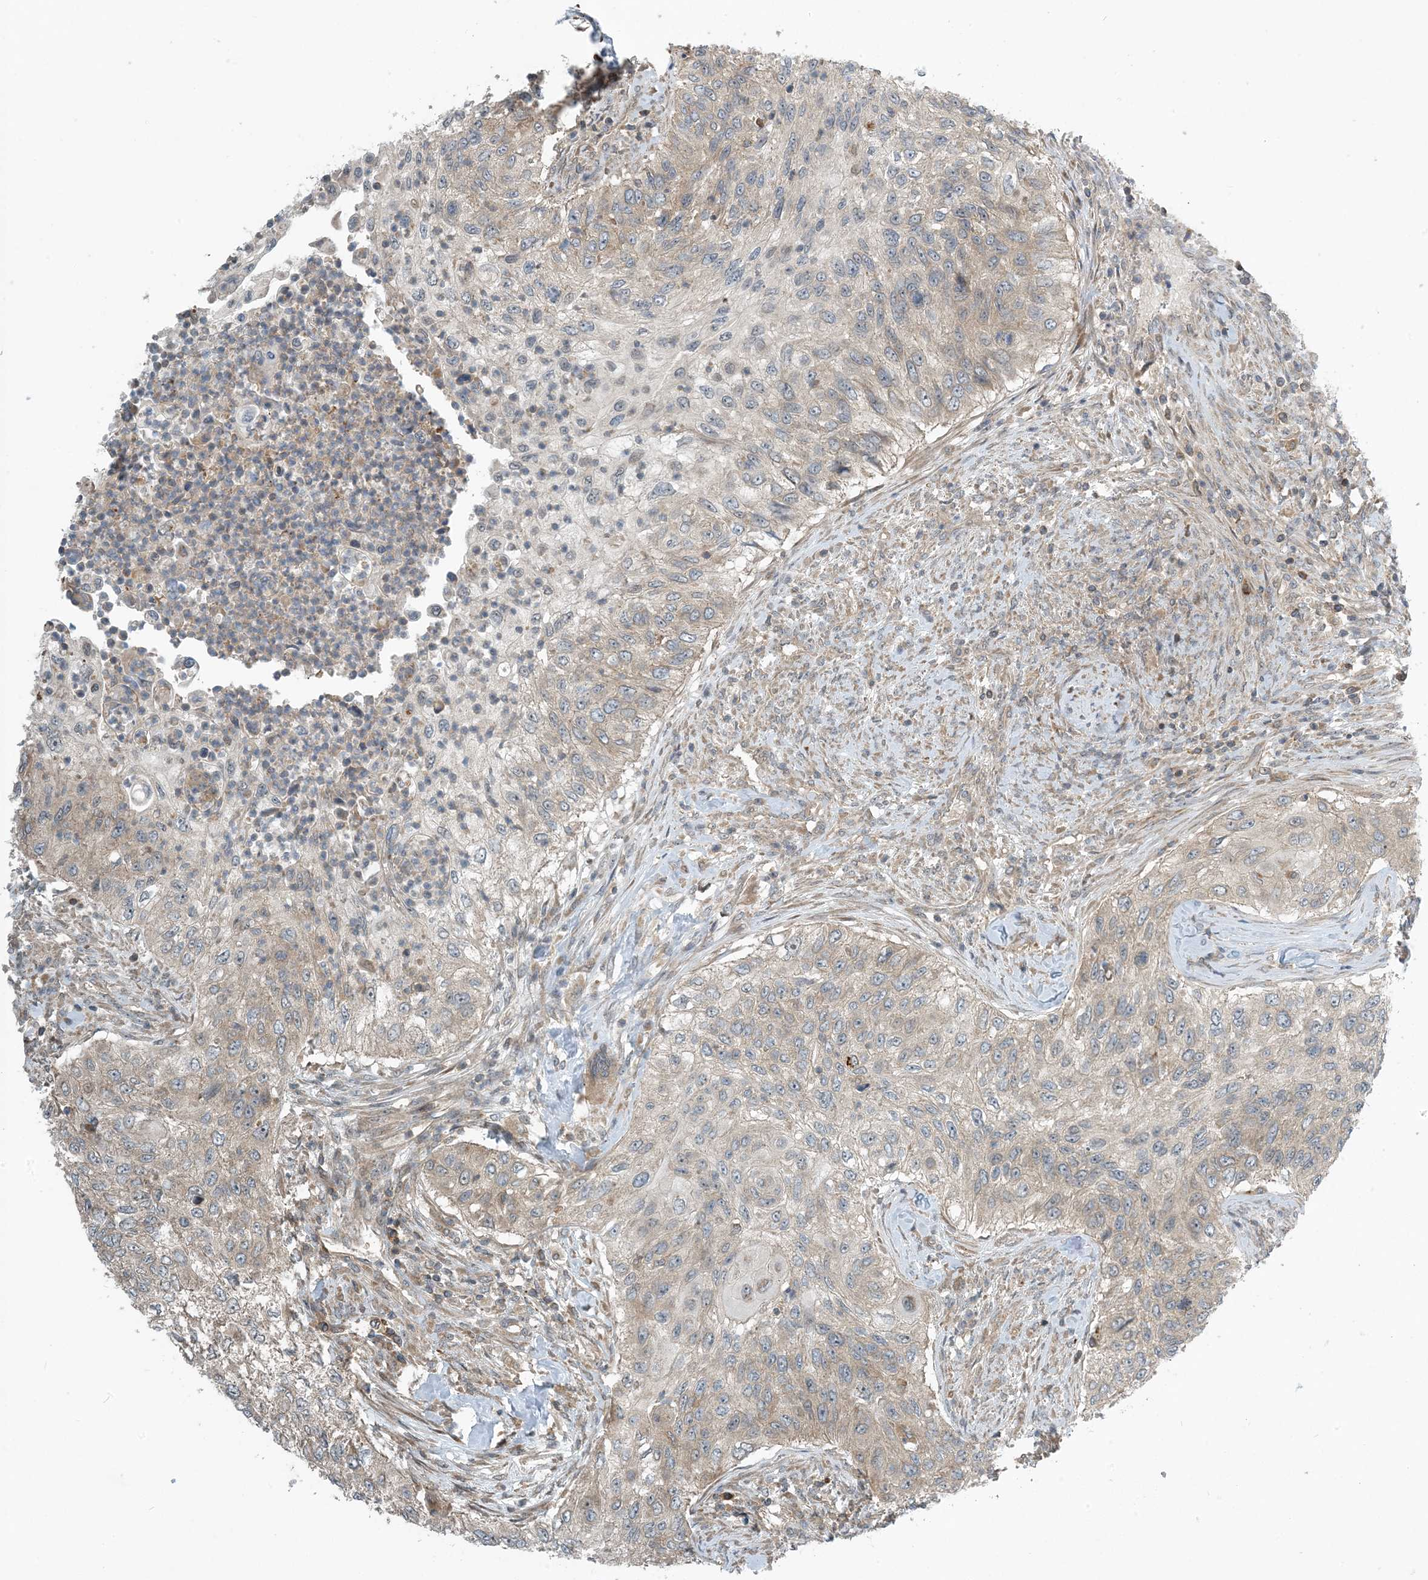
{"staining": {"intensity": "negative", "quantity": "none", "location": "none"}, "tissue": "urothelial cancer", "cell_type": "Tumor cells", "image_type": "cancer", "snomed": [{"axis": "morphology", "description": "Urothelial carcinoma, High grade"}, {"axis": "topography", "description": "Urinary bladder"}], "caption": "Photomicrograph shows no significant protein expression in tumor cells of urothelial cancer. (DAB immunohistochemistry visualized using brightfield microscopy, high magnification).", "gene": "ZBTB3", "patient": {"sex": "female", "age": 60}}